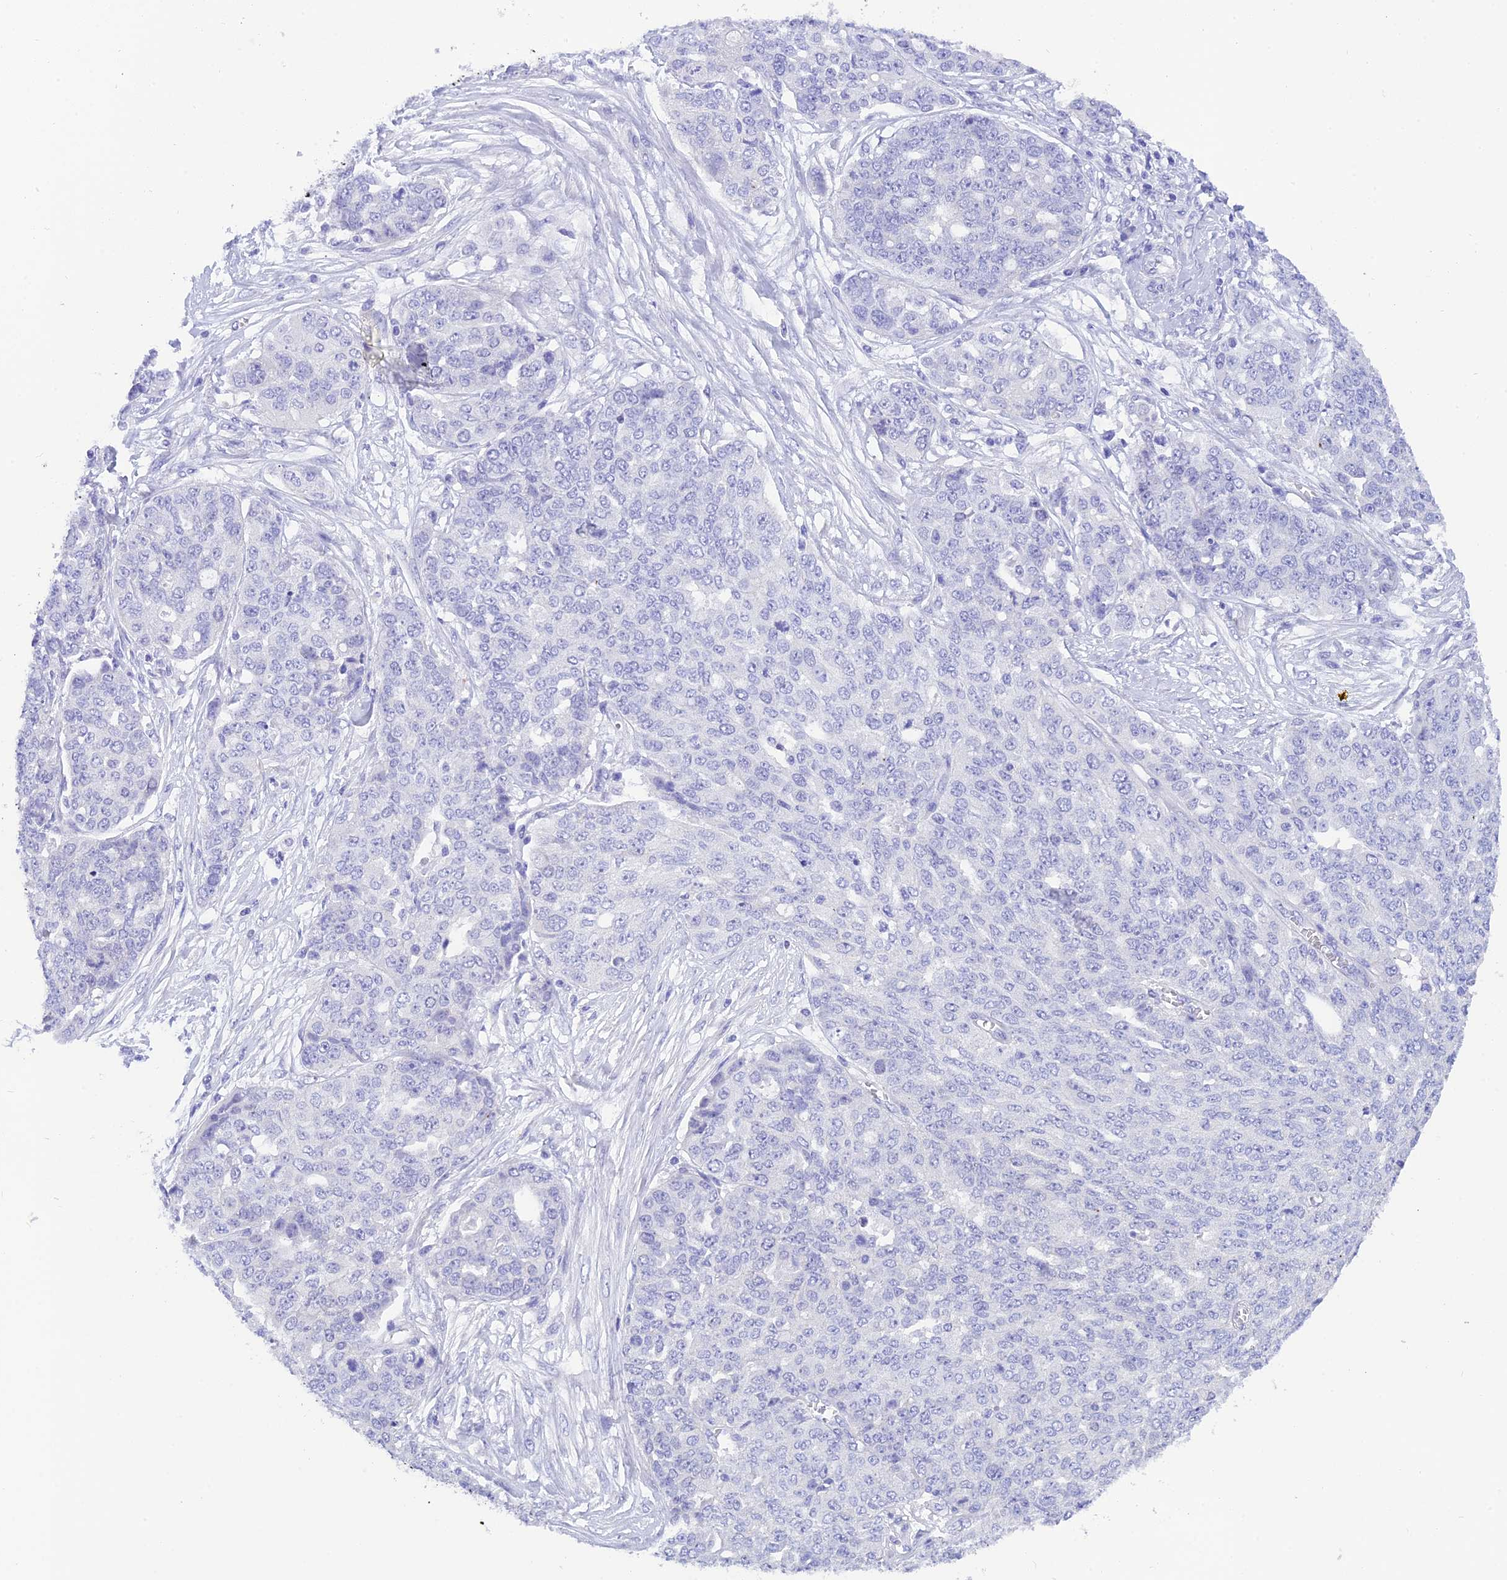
{"staining": {"intensity": "negative", "quantity": "none", "location": "none"}, "tissue": "ovarian cancer", "cell_type": "Tumor cells", "image_type": "cancer", "snomed": [{"axis": "morphology", "description": "Cystadenocarcinoma, serous, NOS"}, {"axis": "topography", "description": "Soft tissue"}, {"axis": "topography", "description": "Ovary"}], "caption": "A histopathology image of human ovarian cancer (serous cystadenocarcinoma) is negative for staining in tumor cells.", "gene": "KDELR3", "patient": {"sex": "female", "age": 57}}